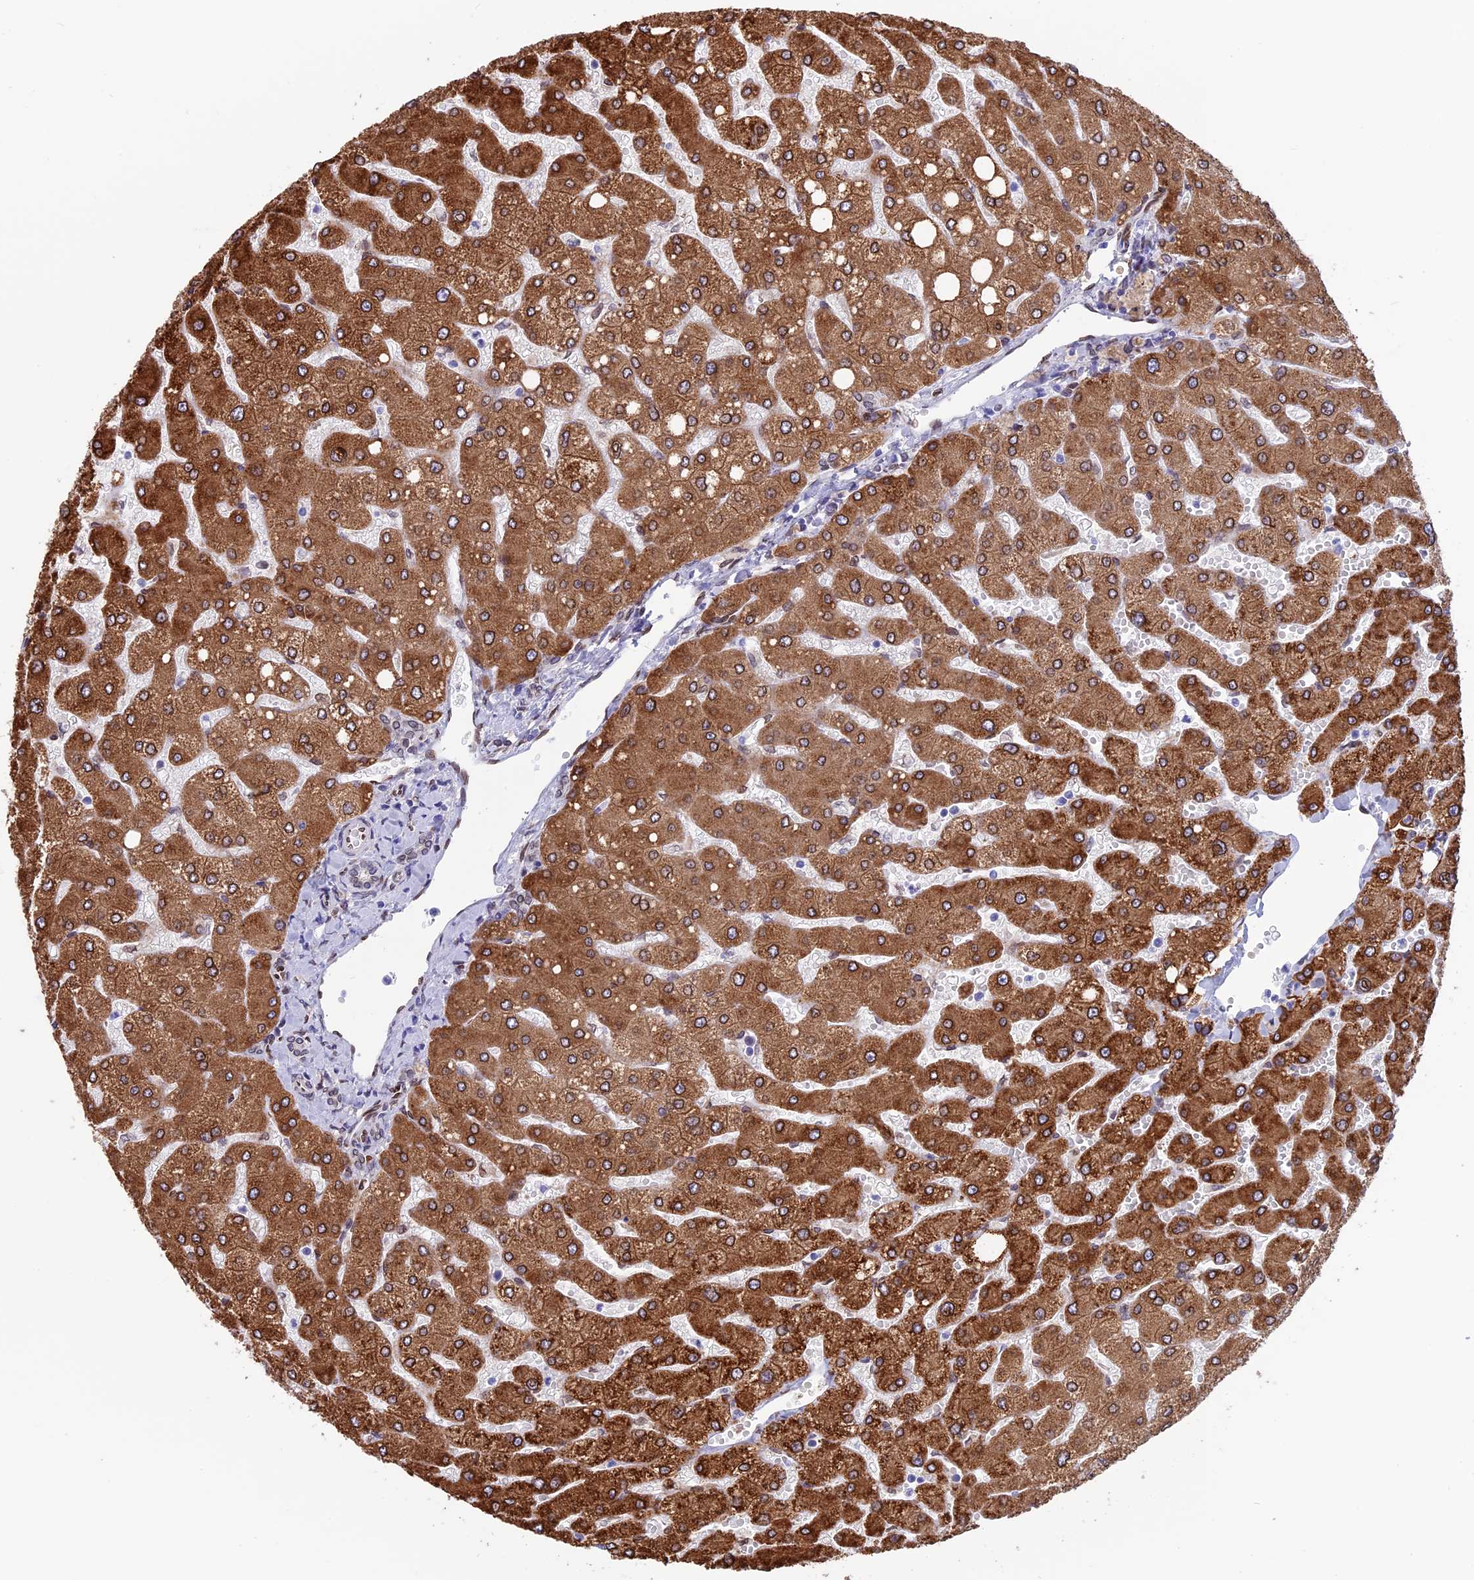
{"staining": {"intensity": "weak", "quantity": ">75%", "location": "cytoplasmic/membranous,nuclear"}, "tissue": "liver", "cell_type": "Cholangiocytes", "image_type": "normal", "snomed": [{"axis": "morphology", "description": "Normal tissue, NOS"}, {"axis": "topography", "description": "Liver"}], "caption": "Cholangiocytes reveal weak cytoplasmic/membranous,nuclear staining in about >75% of cells in benign liver. Using DAB (brown) and hematoxylin (blue) stains, captured at high magnification using brightfield microscopy.", "gene": "TMPRSS7", "patient": {"sex": "male", "age": 55}}